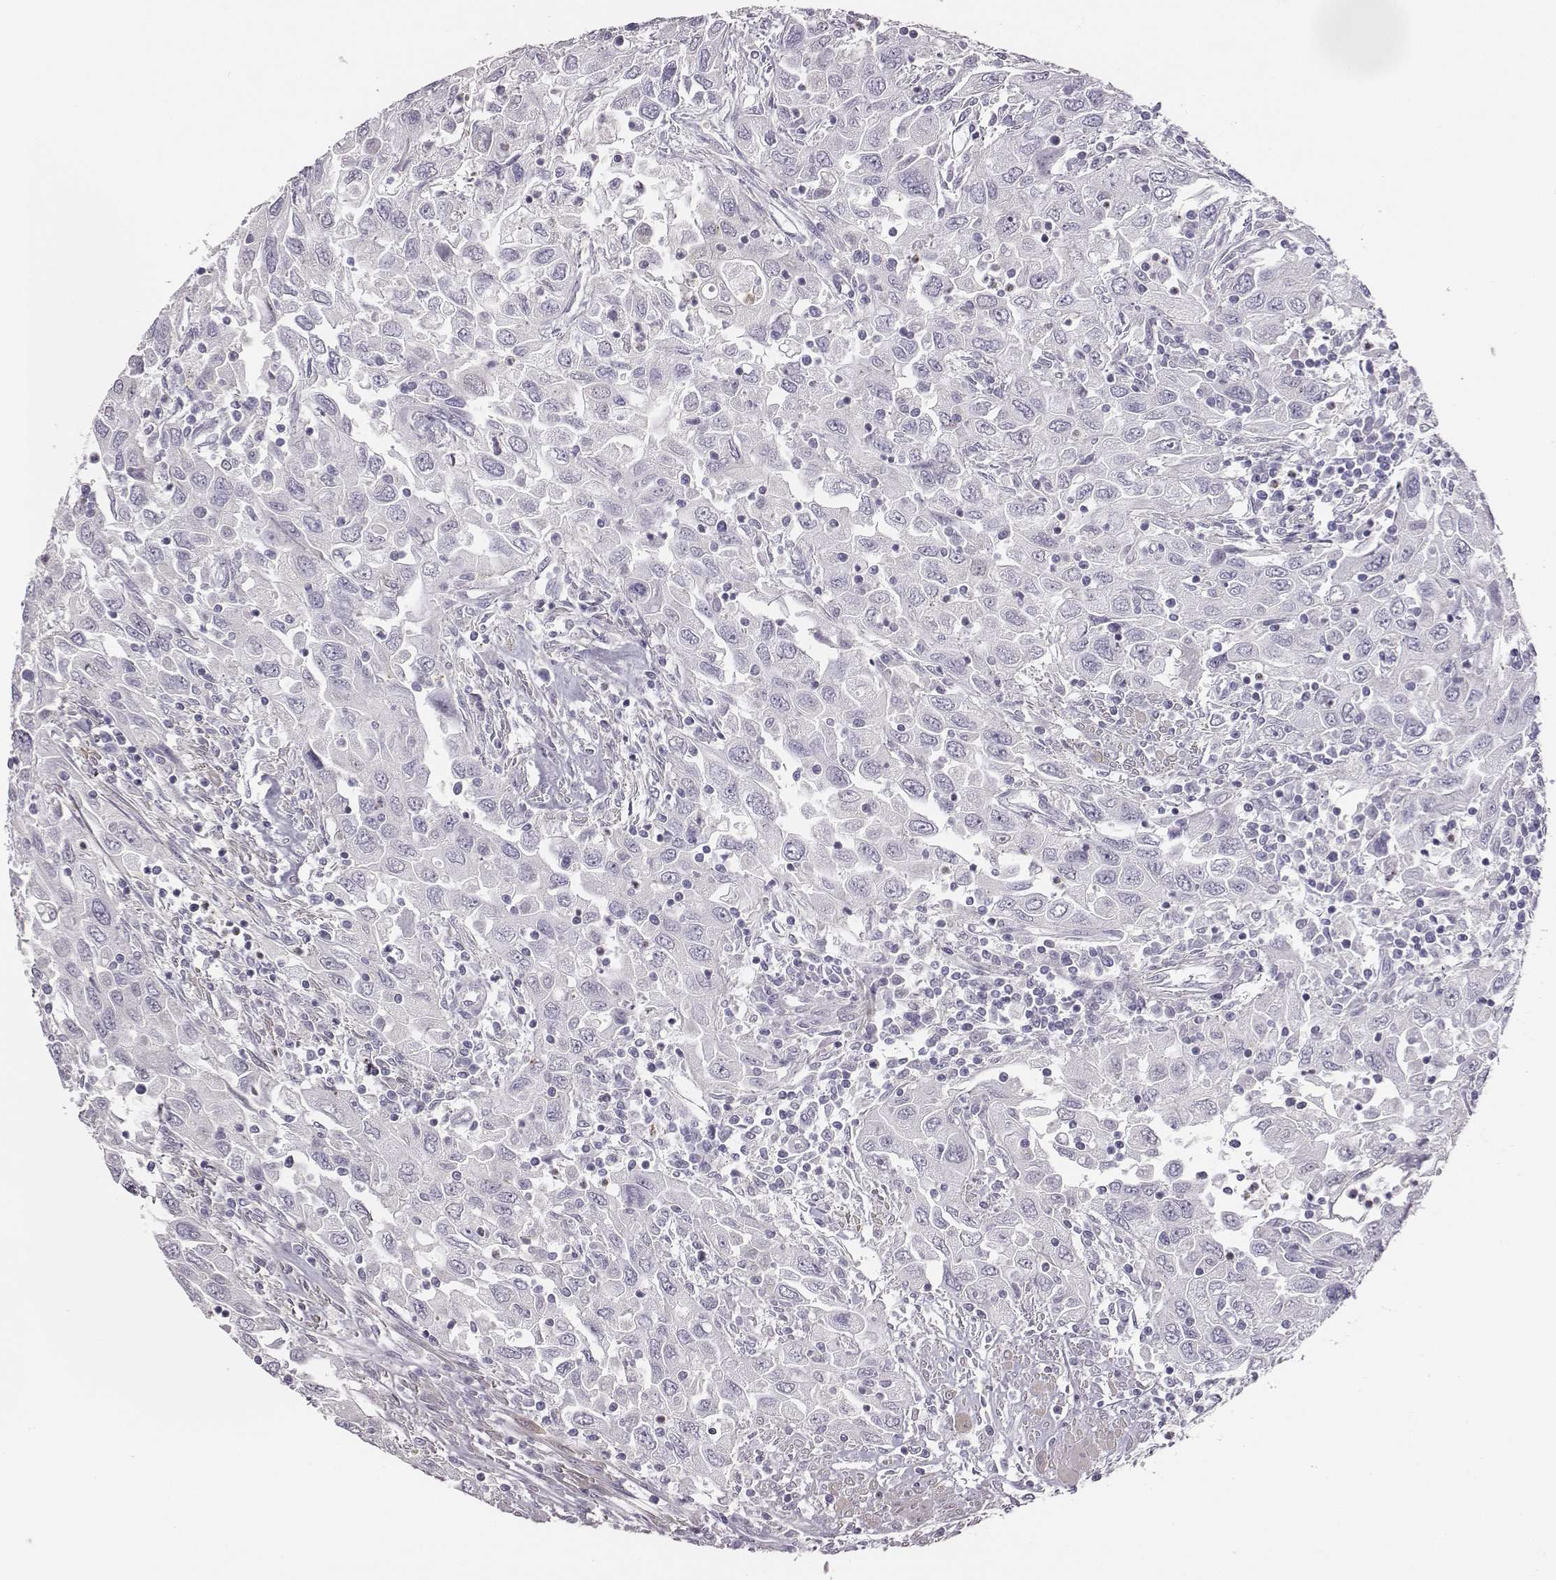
{"staining": {"intensity": "negative", "quantity": "none", "location": "none"}, "tissue": "urothelial cancer", "cell_type": "Tumor cells", "image_type": "cancer", "snomed": [{"axis": "morphology", "description": "Urothelial carcinoma, High grade"}, {"axis": "topography", "description": "Urinary bladder"}], "caption": "Immunohistochemical staining of urothelial cancer reveals no significant expression in tumor cells.", "gene": "ADAM7", "patient": {"sex": "male", "age": 76}}